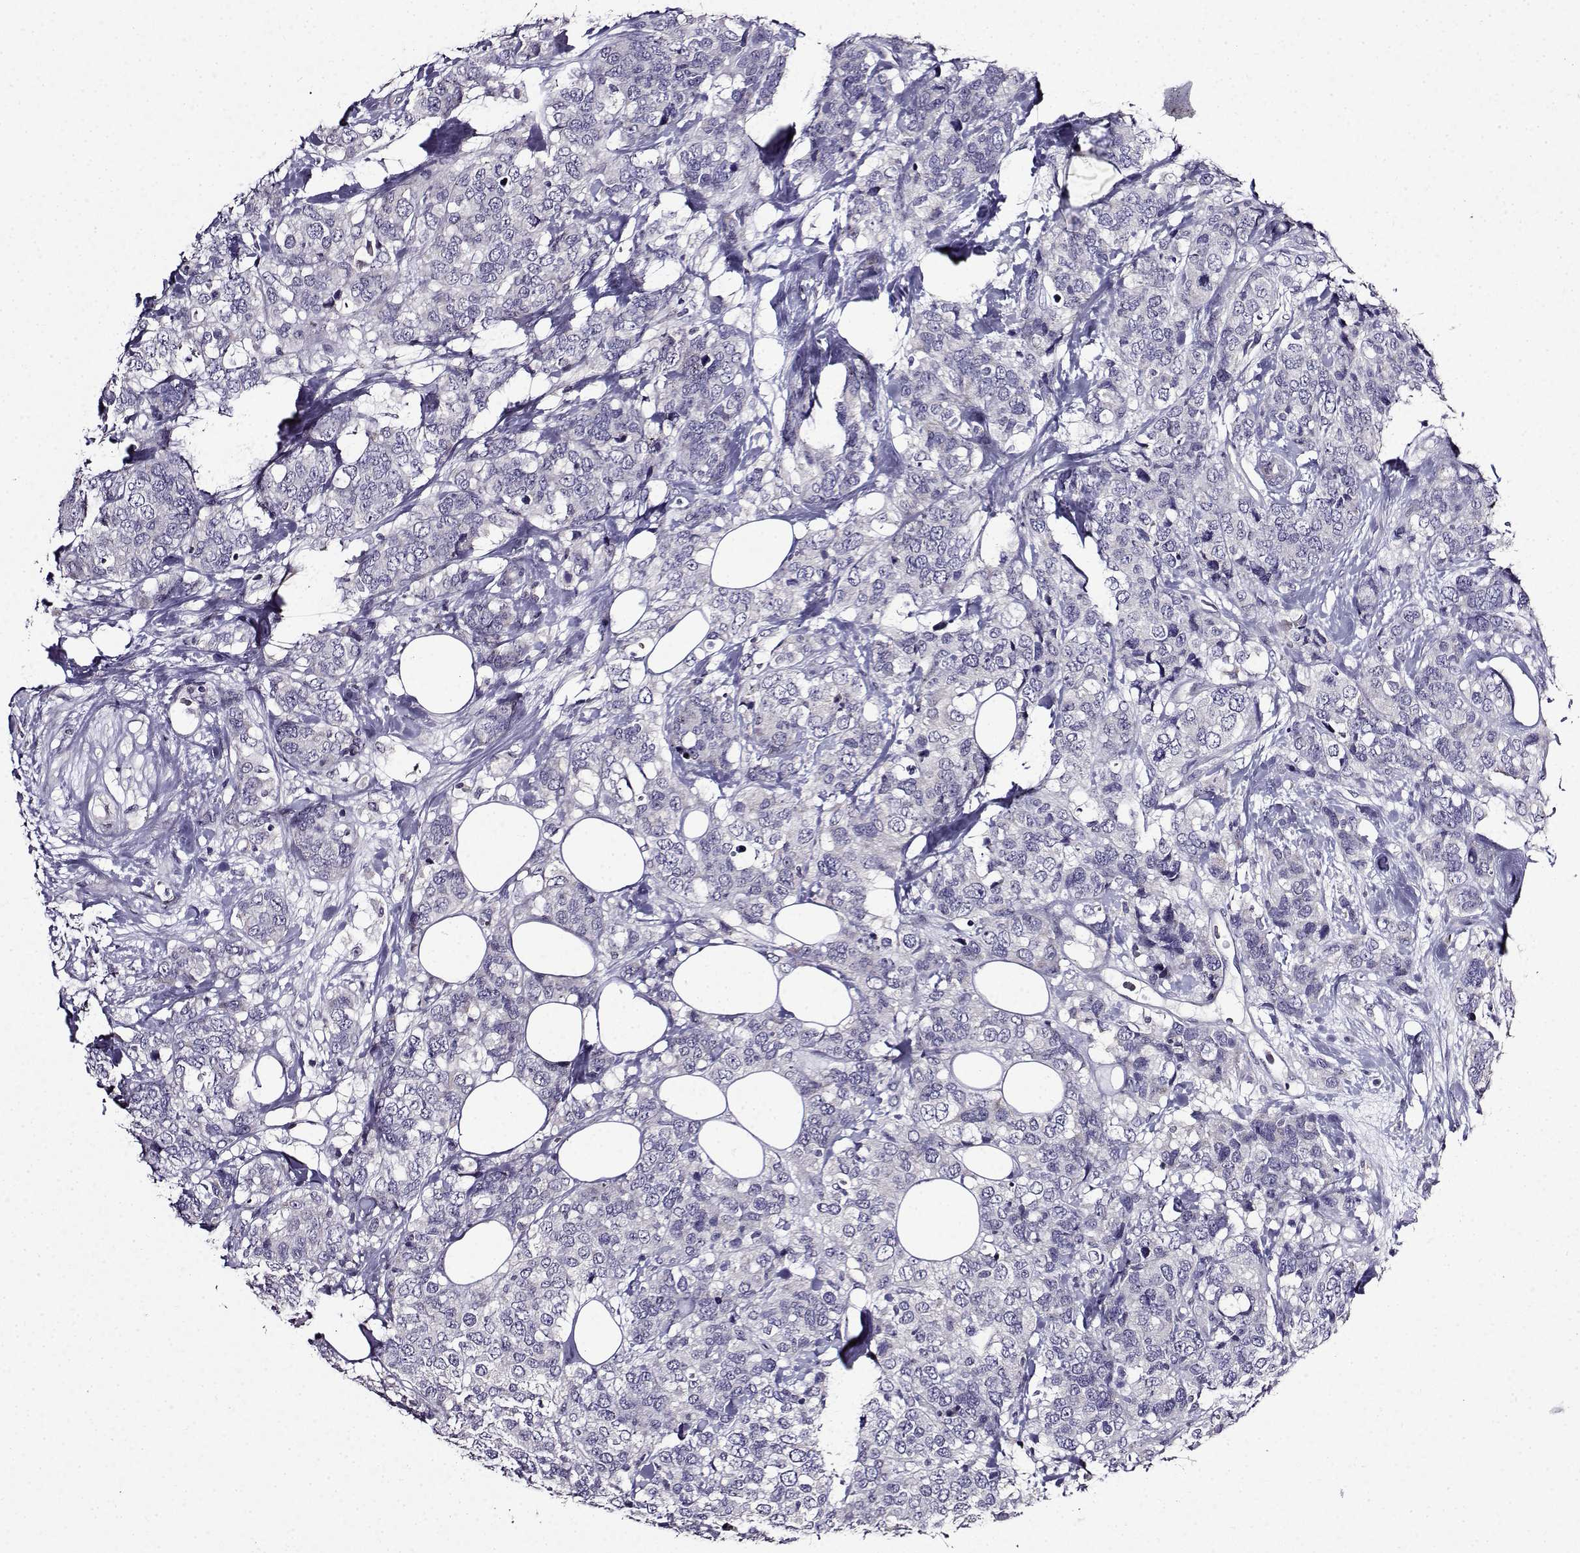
{"staining": {"intensity": "negative", "quantity": "none", "location": "none"}, "tissue": "breast cancer", "cell_type": "Tumor cells", "image_type": "cancer", "snomed": [{"axis": "morphology", "description": "Lobular carcinoma"}, {"axis": "topography", "description": "Breast"}], "caption": "This micrograph is of breast cancer (lobular carcinoma) stained with immunohistochemistry (IHC) to label a protein in brown with the nuclei are counter-stained blue. There is no staining in tumor cells.", "gene": "TMEM266", "patient": {"sex": "female", "age": 59}}